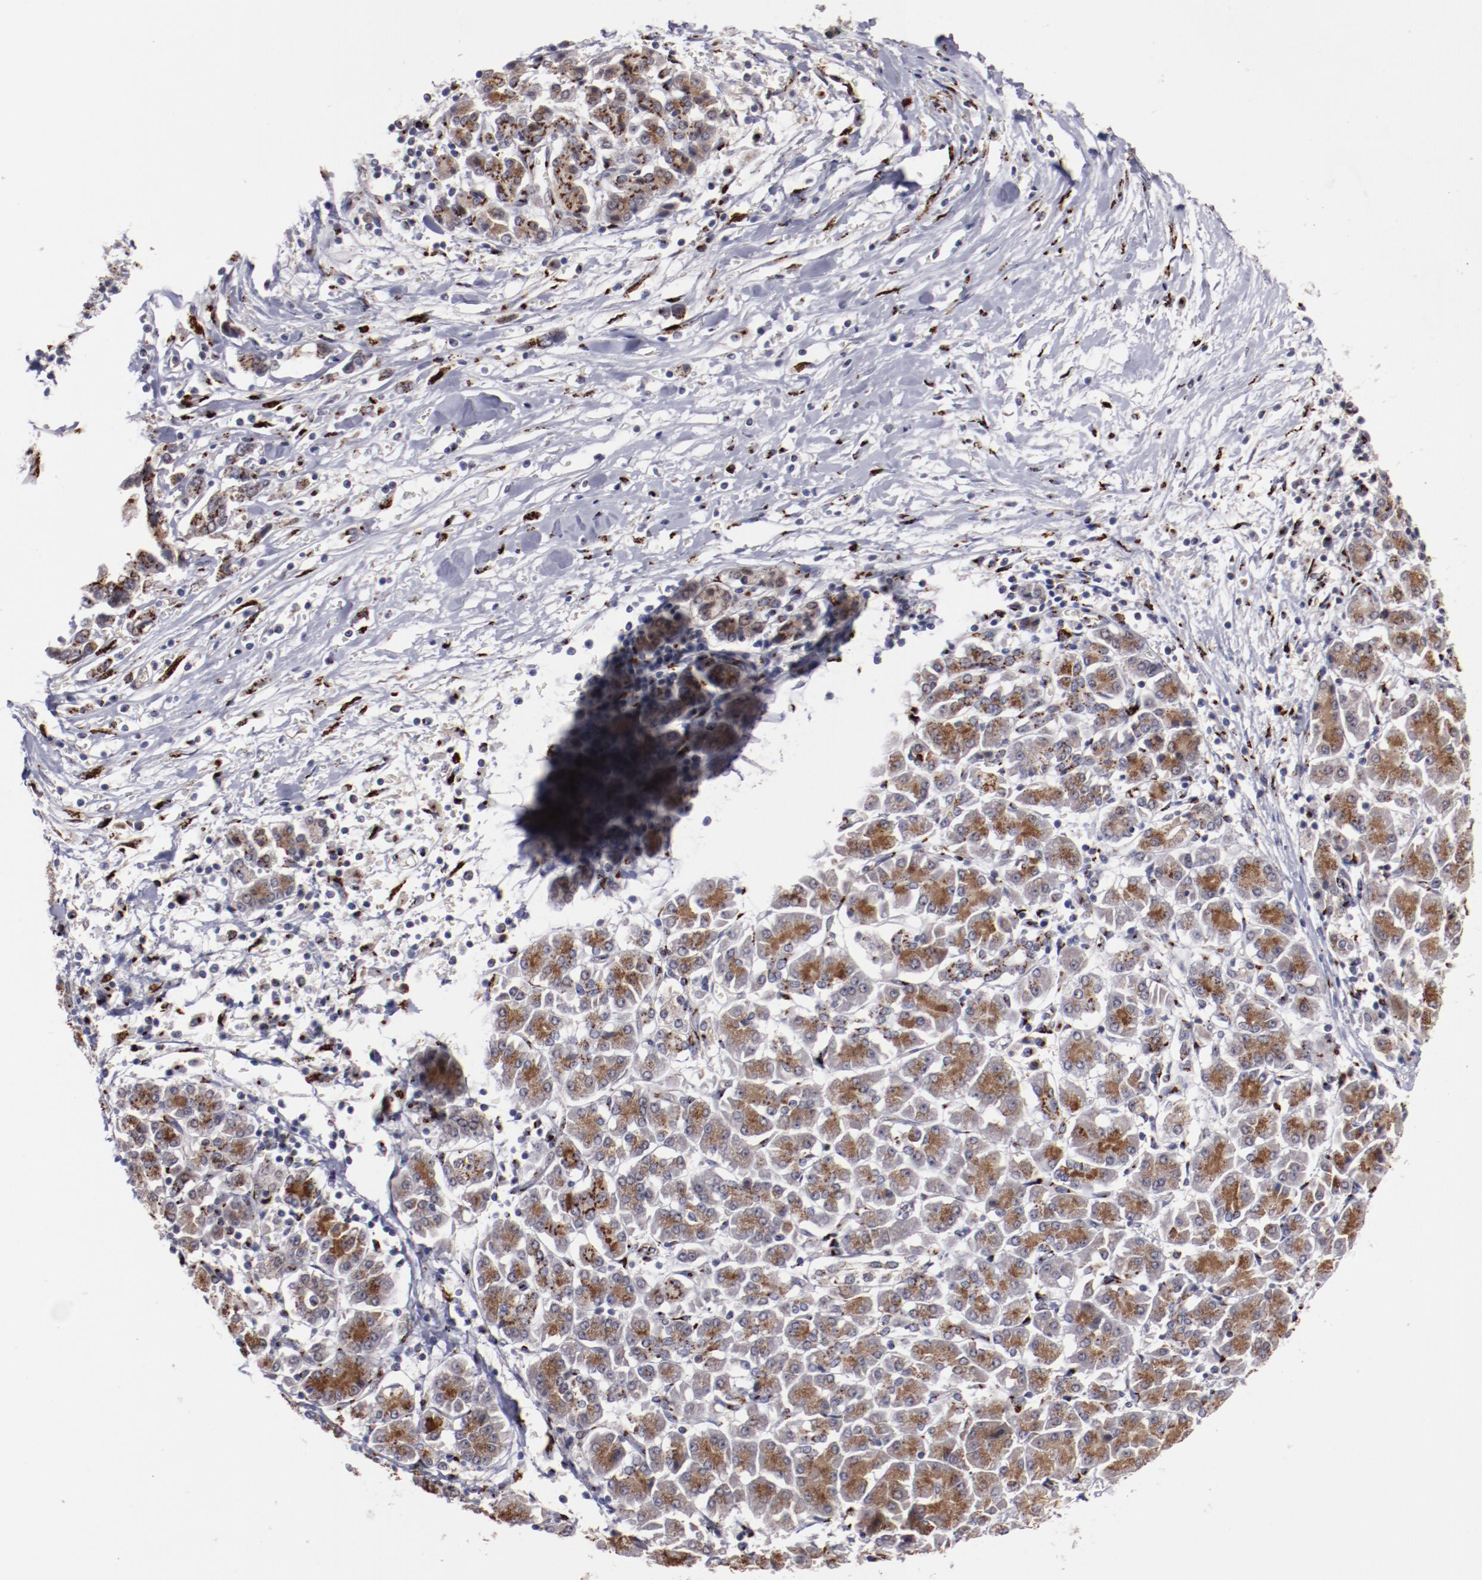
{"staining": {"intensity": "strong", "quantity": ">75%", "location": "cytoplasmic/membranous"}, "tissue": "pancreatic cancer", "cell_type": "Tumor cells", "image_type": "cancer", "snomed": [{"axis": "morphology", "description": "Adenocarcinoma, NOS"}, {"axis": "topography", "description": "Pancreas"}], "caption": "Brown immunohistochemical staining in human pancreatic cancer (adenocarcinoma) displays strong cytoplasmic/membranous staining in approximately >75% of tumor cells.", "gene": "GOLIM4", "patient": {"sex": "female", "age": 57}}